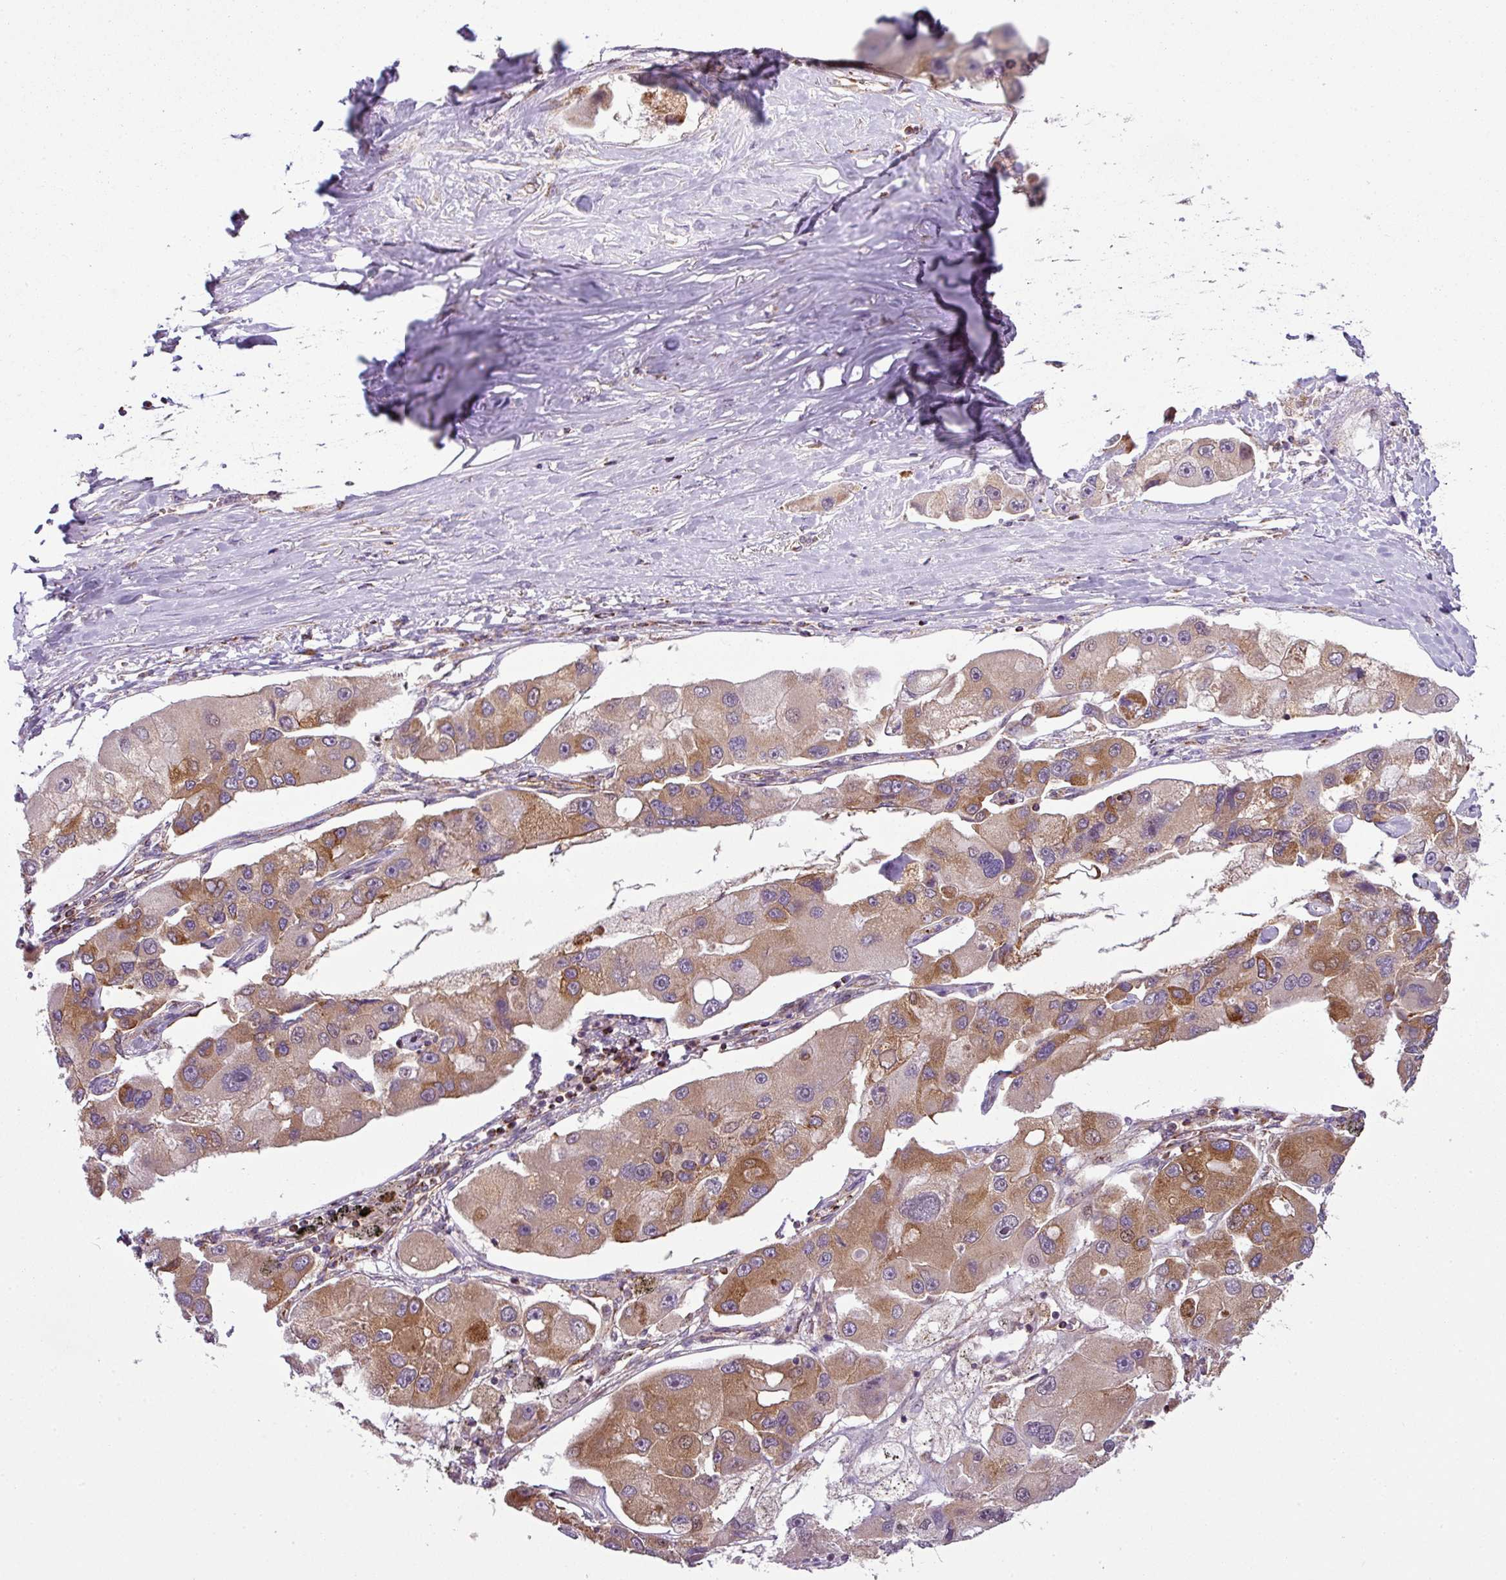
{"staining": {"intensity": "moderate", "quantity": ">75%", "location": "cytoplasmic/membranous"}, "tissue": "lung cancer", "cell_type": "Tumor cells", "image_type": "cancer", "snomed": [{"axis": "morphology", "description": "Adenocarcinoma, NOS"}, {"axis": "topography", "description": "Lung"}], "caption": "Approximately >75% of tumor cells in human lung cancer display moderate cytoplasmic/membranous protein expression as visualized by brown immunohistochemical staining.", "gene": "PRELID3B", "patient": {"sex": "female", "age": 54}}